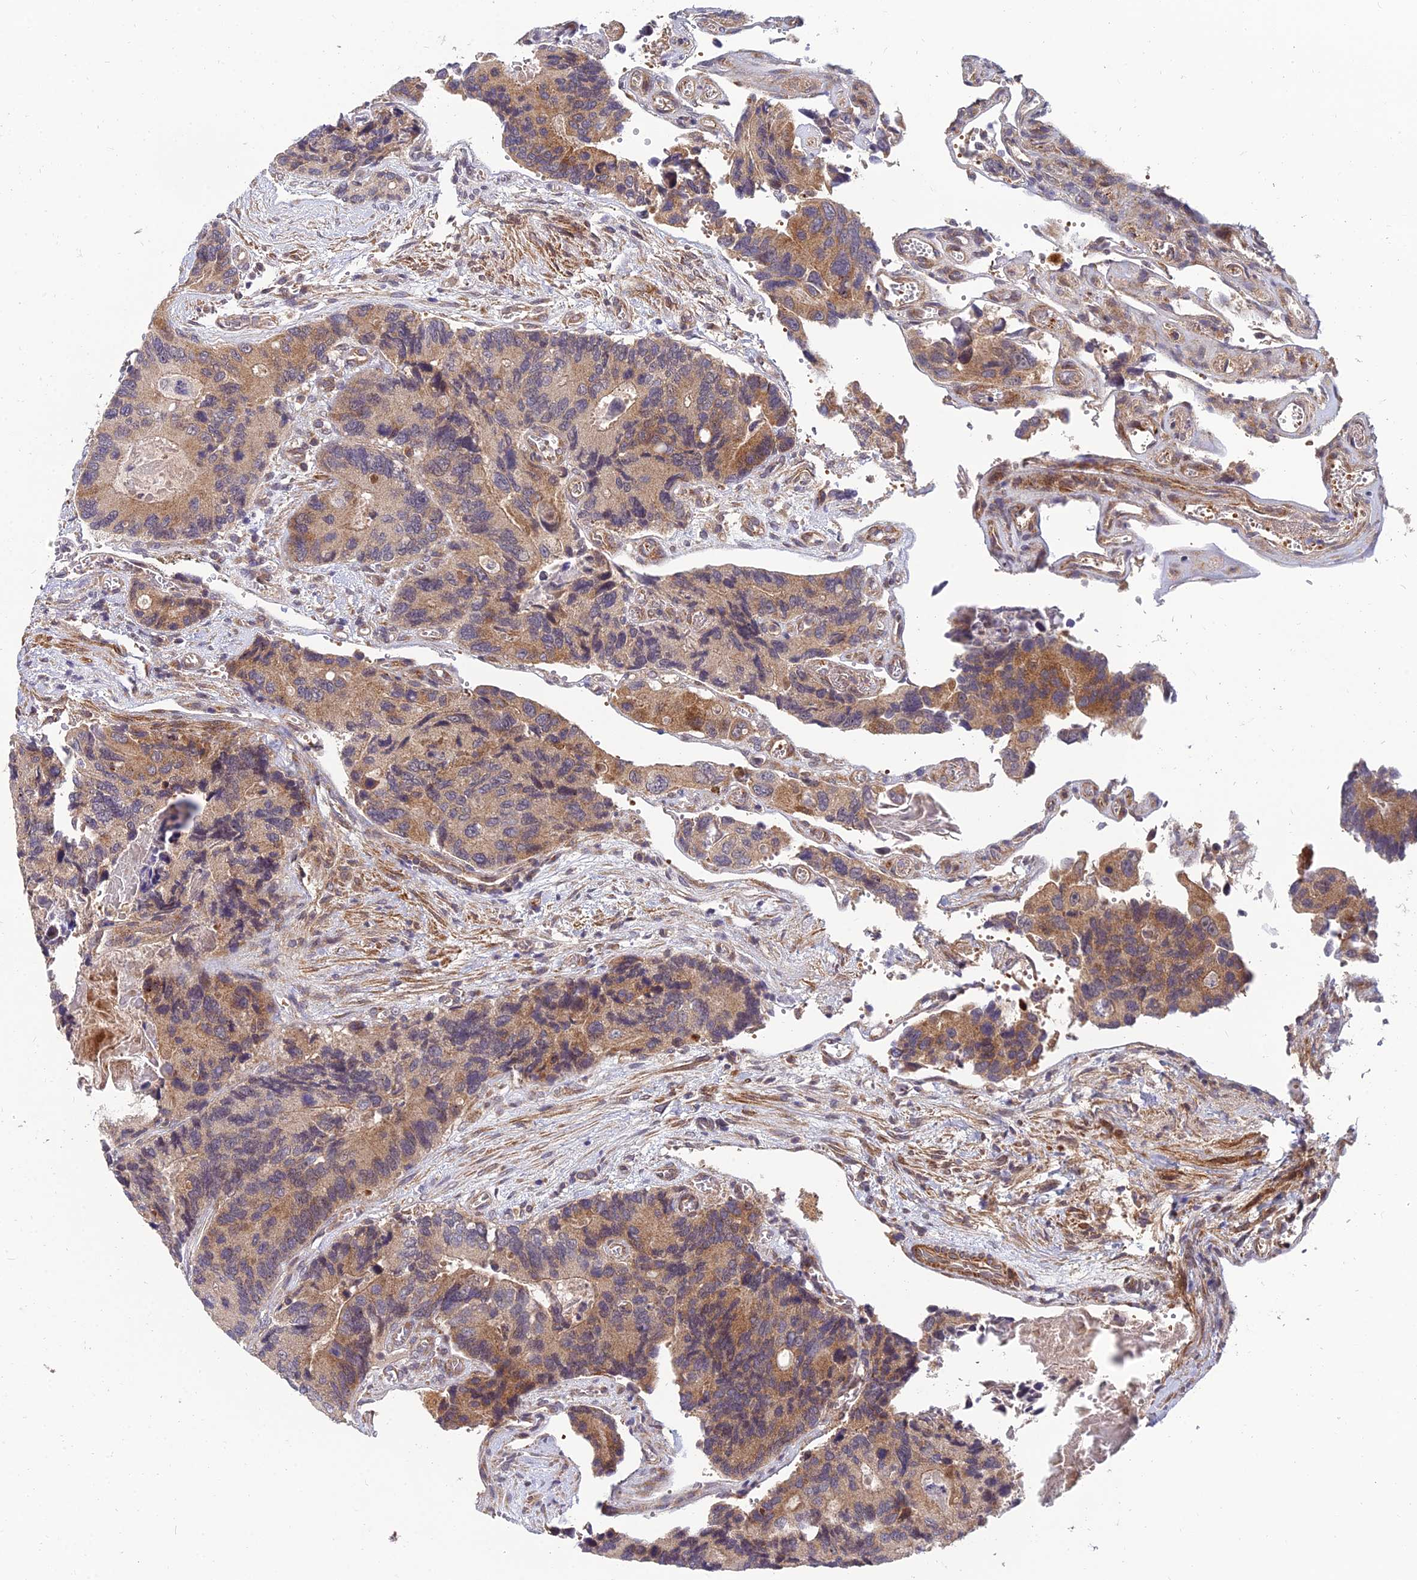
{"staining": {"intensity": "moderate", "quantity": ">75%", "location": "cytoplasmic/membranous"}, "tissue": "colorectal cancer", "cell_type": "Tumor cells", "image_type": "cancer", "snomed": [{"axis": "morphology", "description": "Adenocarcinoma, NOS"}, {"axis": "topography", "description": "Colon"}], "caption": "Tumor cells show medium levels of moderate cytoplasmic/membranous positivity in approximately >75% of cells in colorectal cancer (adenocarcinoma).", "gene": "NPY", "patient": {"sex": "male", "age": 84}}